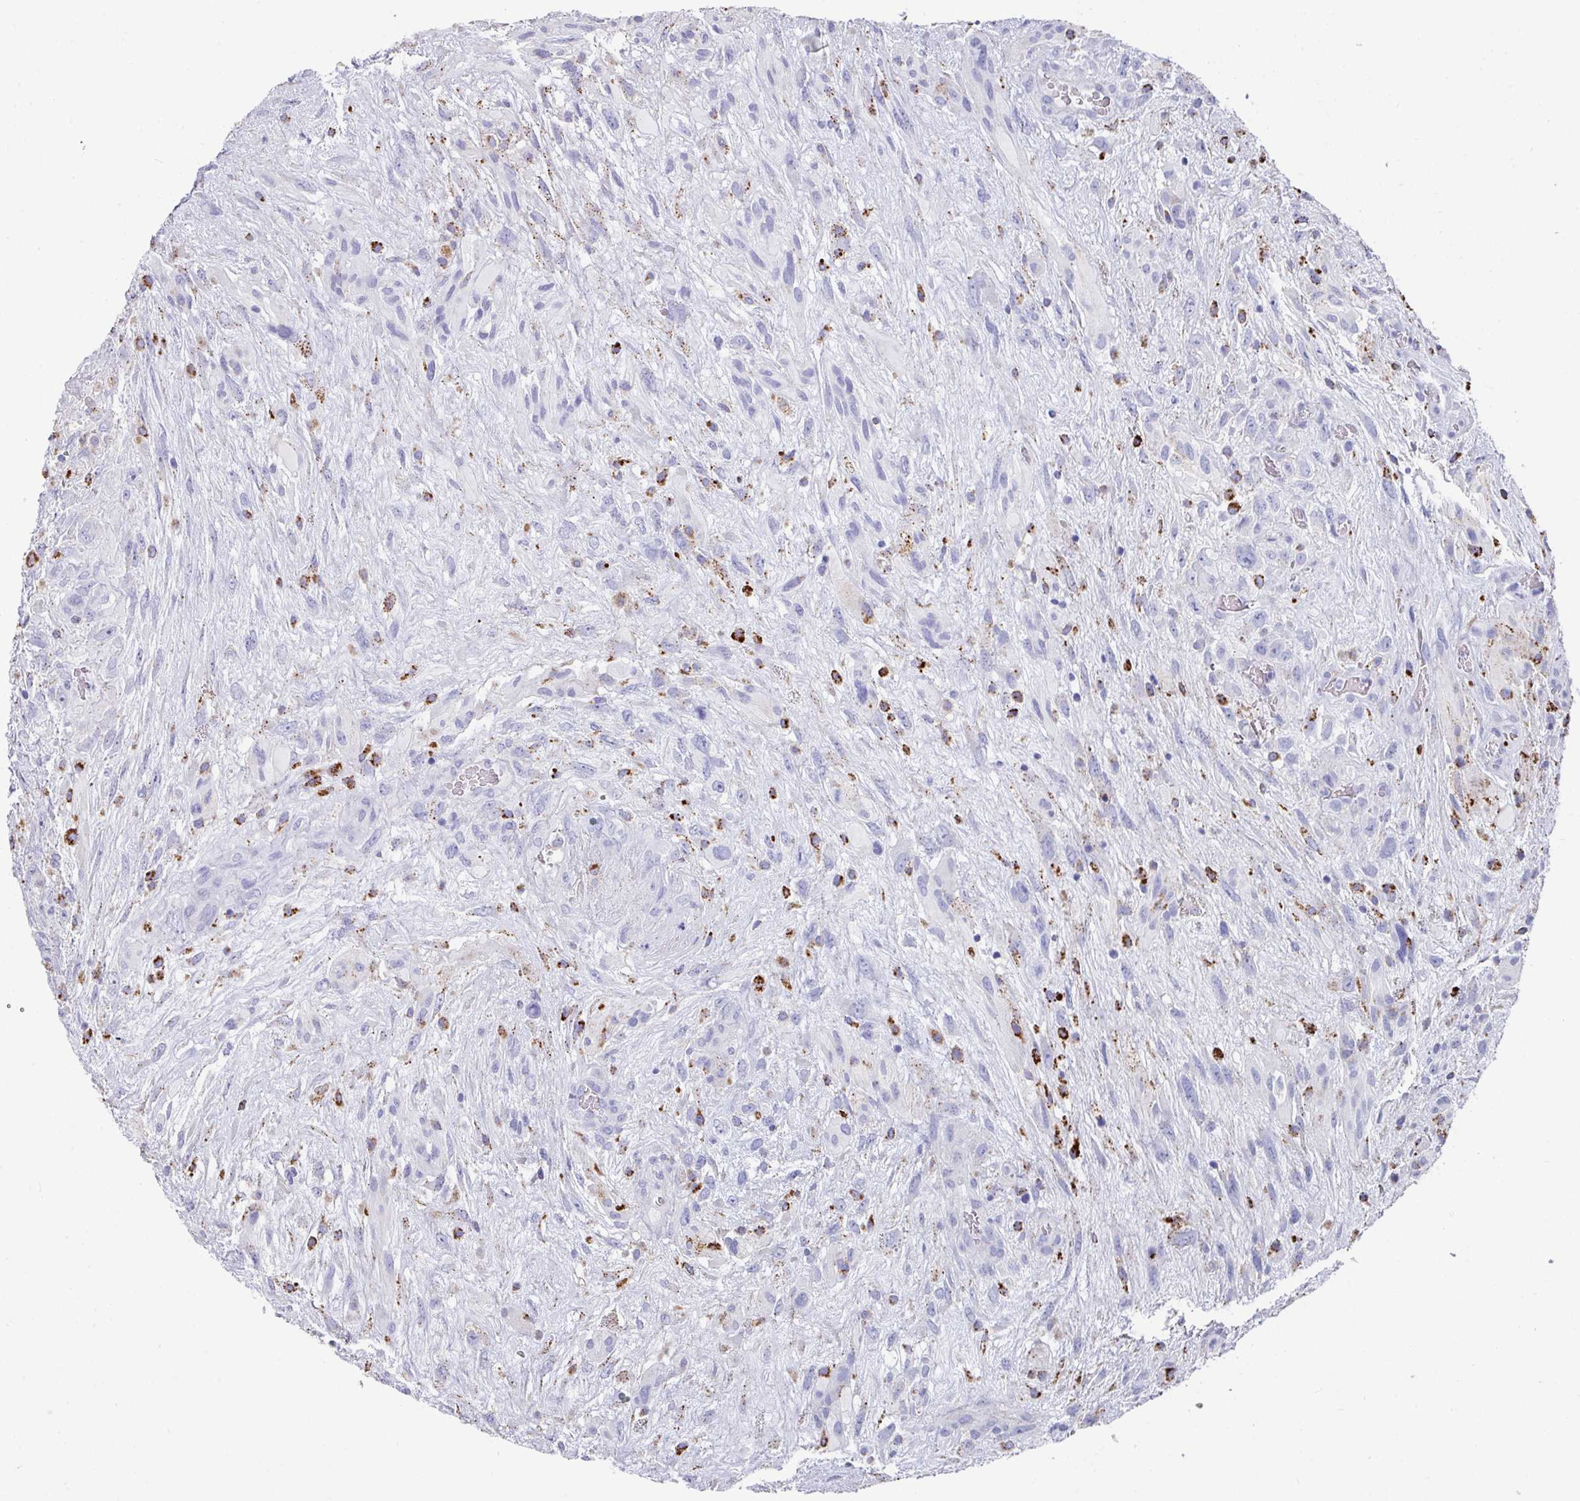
{"staining": {"intensity": "negative", "quantity": "none", "location": "none"}, "tissue": "glioma", "cell_type": "Tumor cells", "image_type": "cancer", "snomed": [{"axis": "morphology", "description": "Glioma, malignant, High grade"}, {"axis": "topography", "description": "Brain"}], "caption": "The histopathology image demonstrates no significant positivity in tumor cells of glioma.", "gene": "CPVL", "patient": {"sex": "male", "age": 61}}